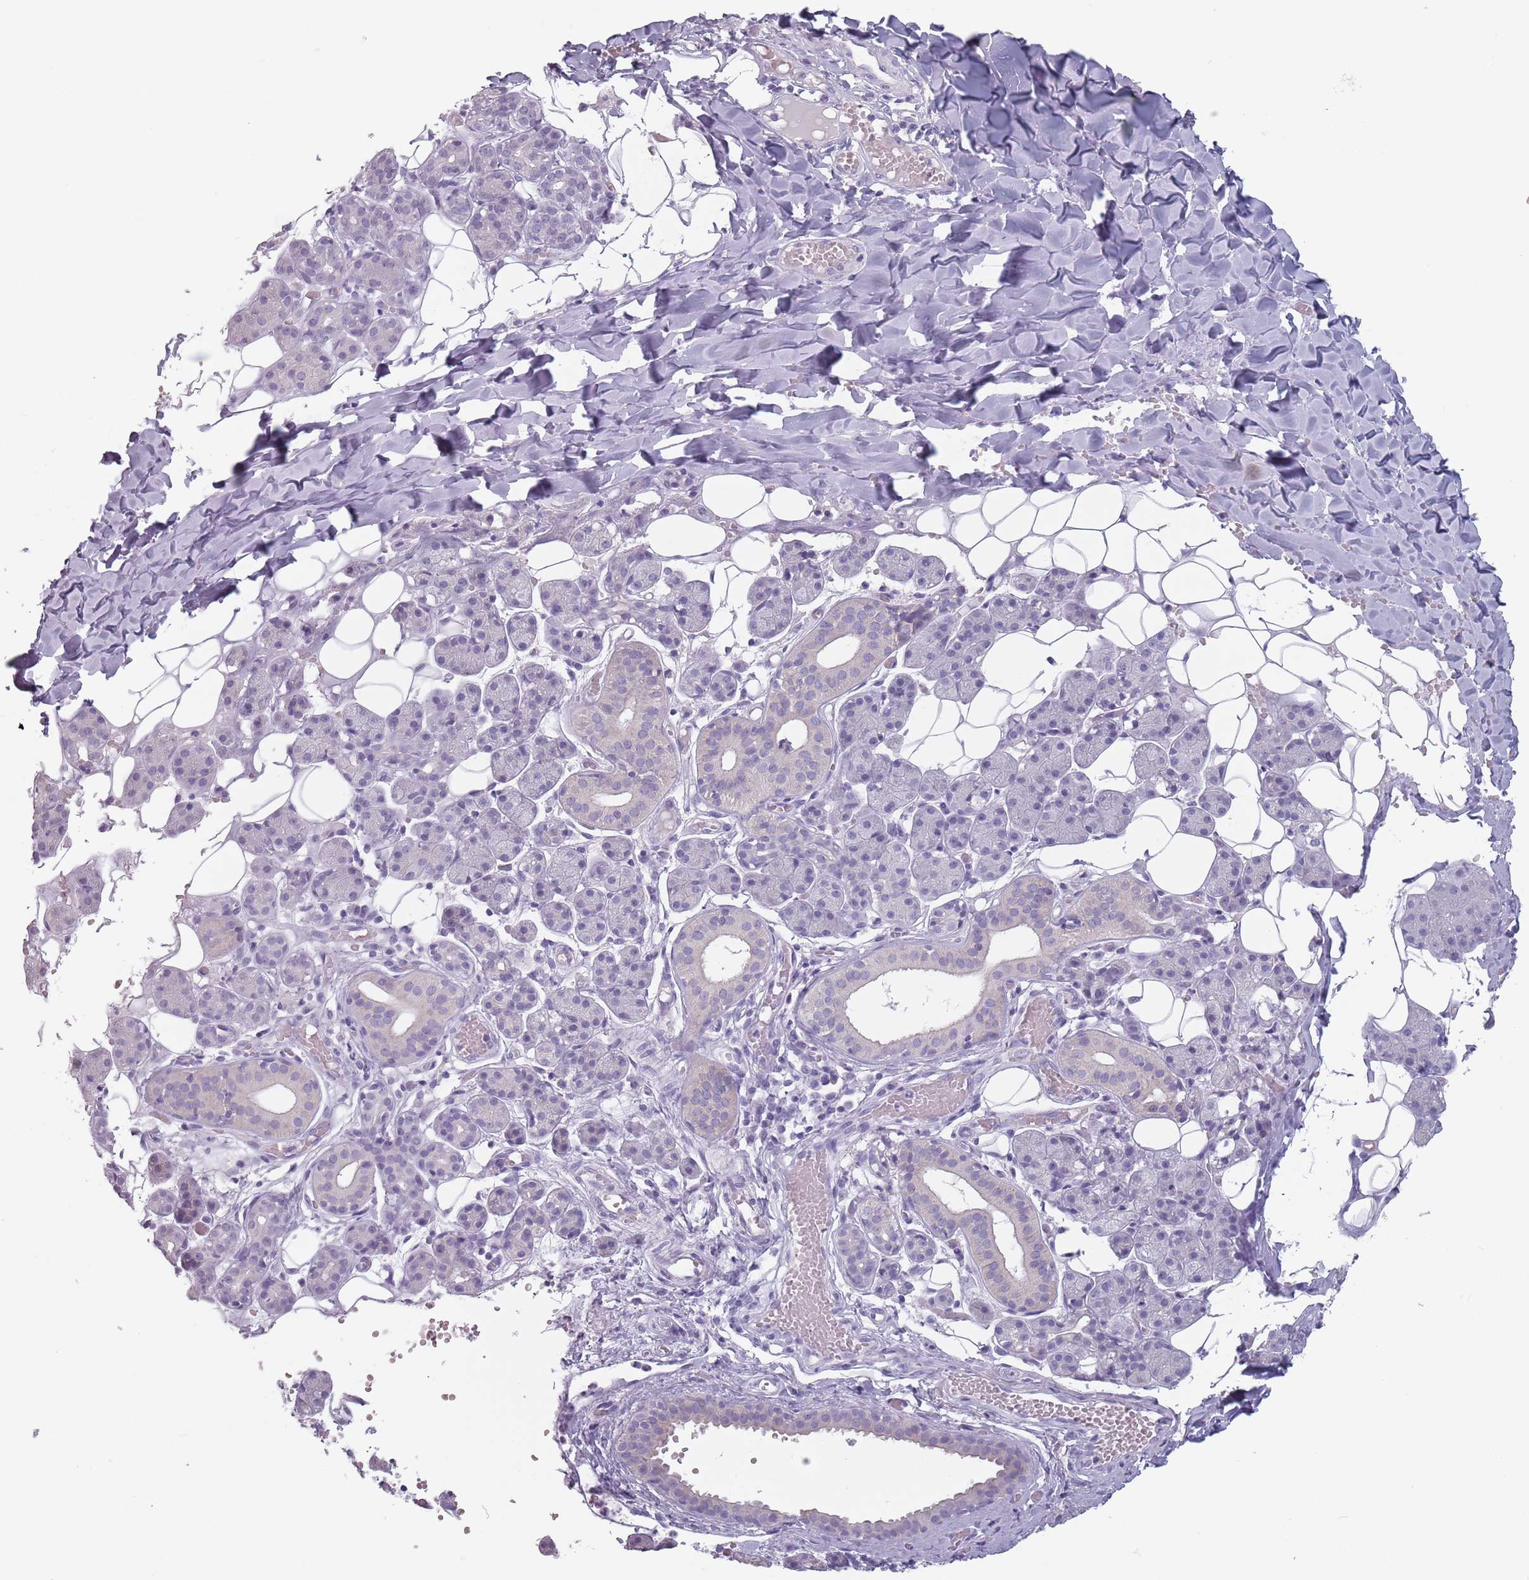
{"staining": {"intensity": "negative", "quantity": "none", "location": "none"}, "tissue": "salivary gland", "cell_type": "Glandular cells", "image_type": "normal", "snomed": [{"axis": "morphology", "description": "Normal tissue, NOS"}, {"axis": "topography", "description": "Salivary gland"}], "caption": "Glandular cells are negative for protein expression in benign human salivary gland. (Brightfield microscopy of DAB IHC at high magnification).", "gene": "CEP19", "patient": {"sex": "female", "age": 33}}